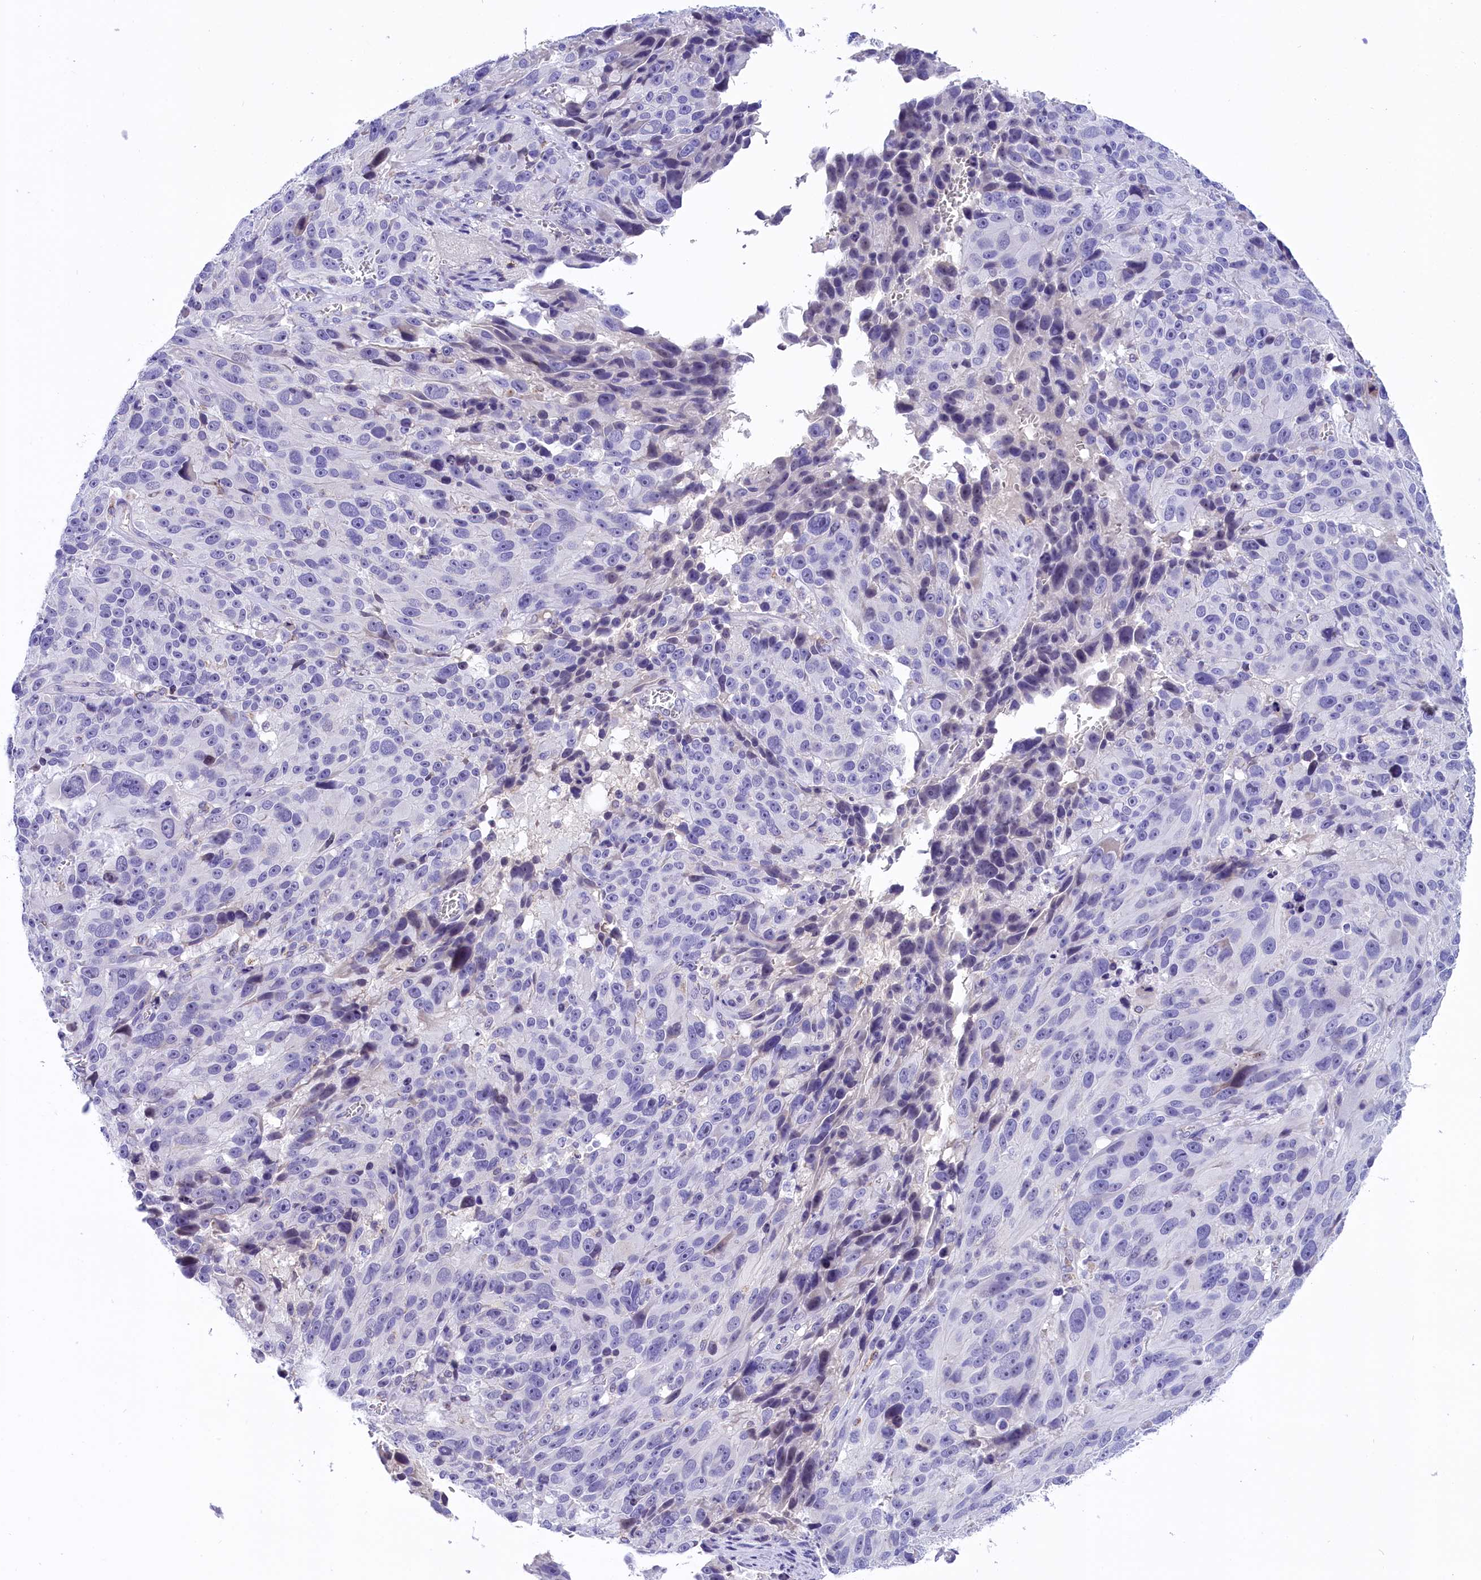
{"staining": {"intensity": "negative", "quantity": "none", "location": "none"}, "tissue": "melanoma", "cell_type": "Tumor cells", "image_type": "cancer", "snomed": [{"axis": "morphology", "description": "Malignant melanoma, NOS"}, {"axis": "topography", "description": "Skin"}], "caption": "The photomicrograph exhibits no significant positivity in tumor cells of melanoma. (Immunohistochemistry (ihc), brightfield microscopy, high magnification).", "gene": "ABAT", "patient": {"sex": "male", "age": 84}}